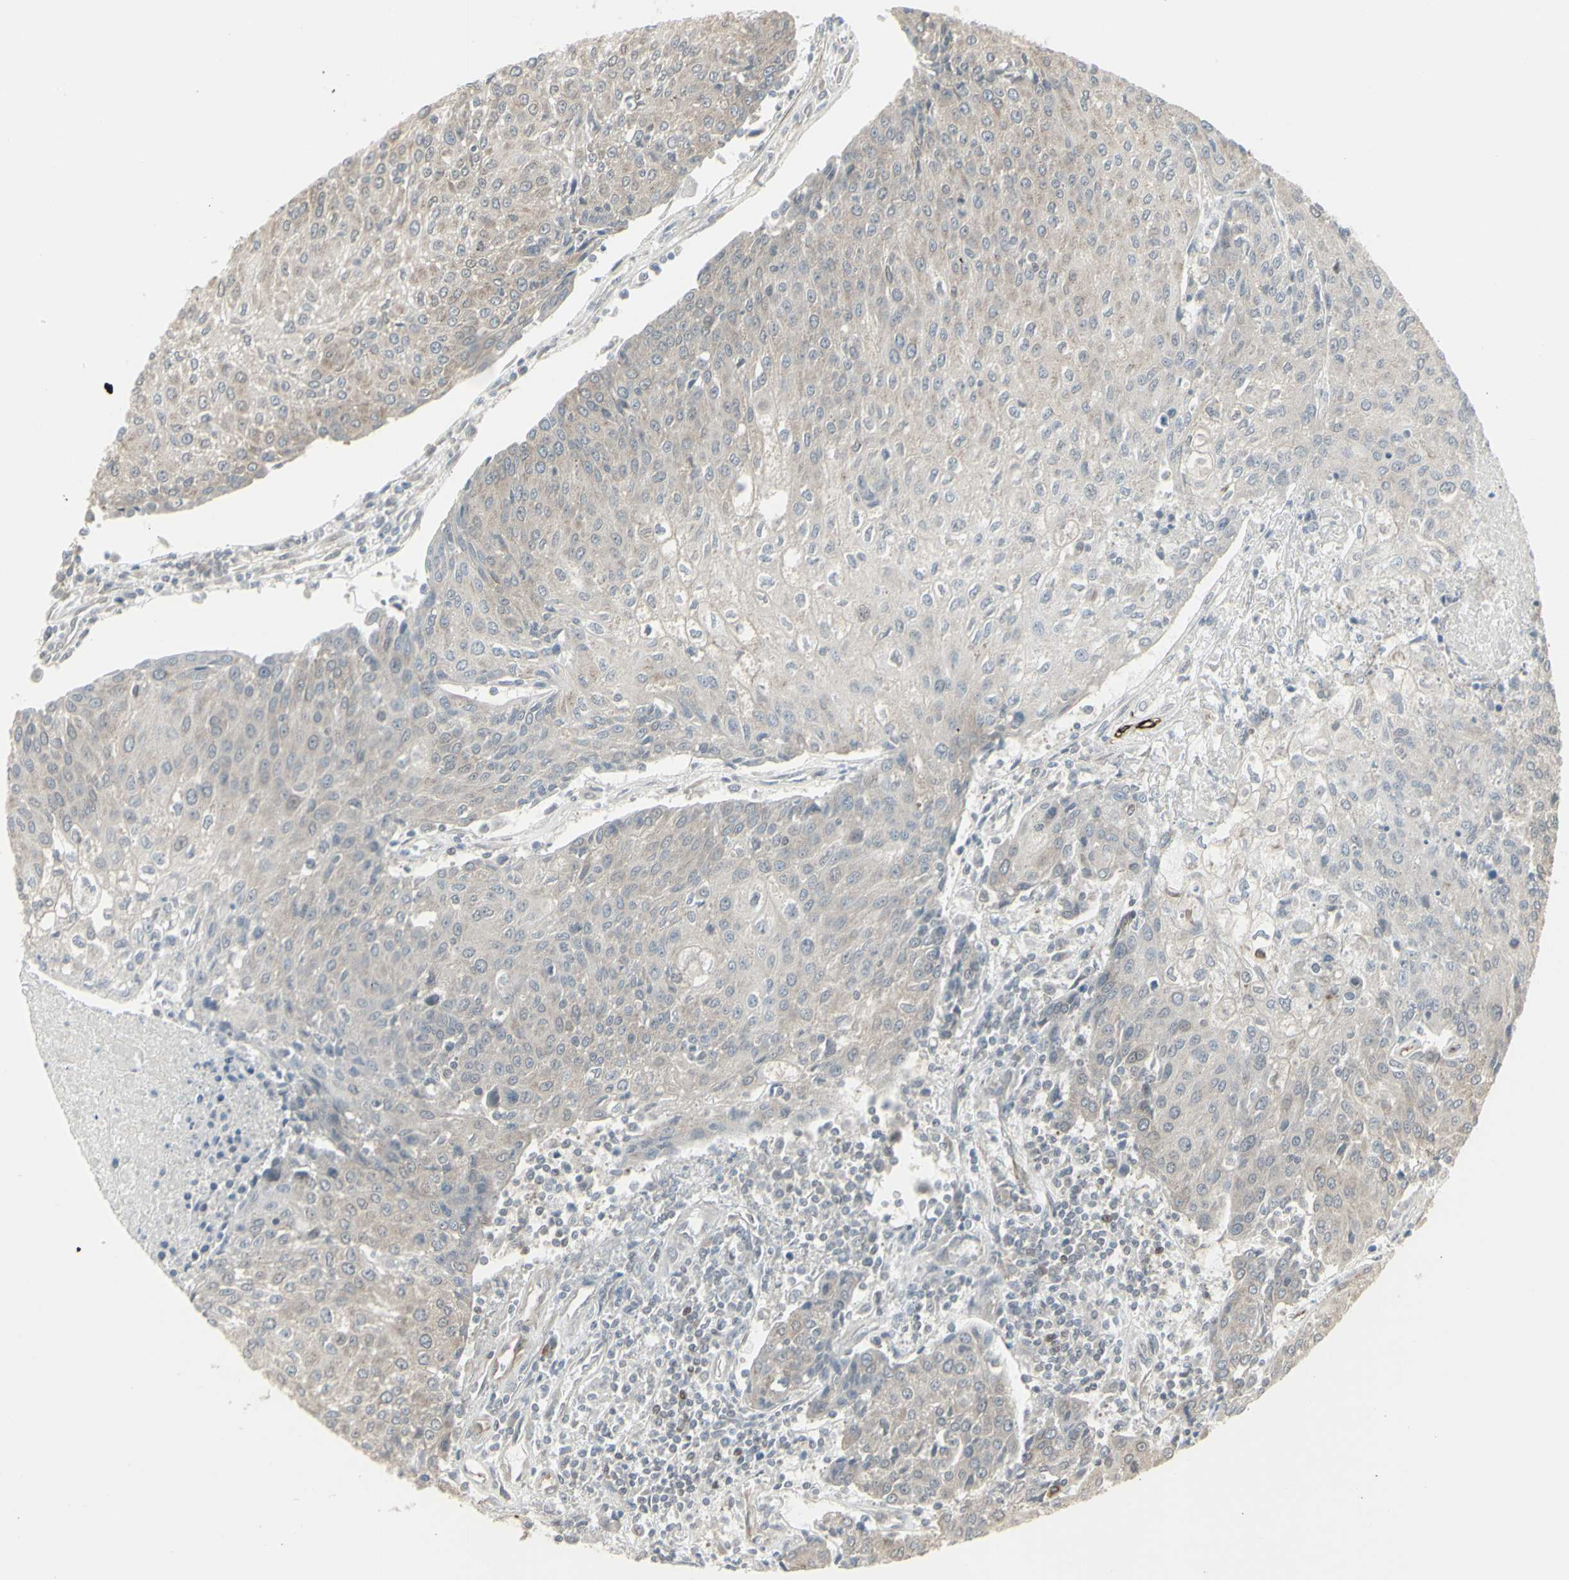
{"staining": {"intensity": "weak", "quantity": "<25%", "location": "cytoplasmic/membranous"}, "tissue": "urothelial cancer", "cell_type": "Tumor cells", "image_type": "cancer", "snomed": [{"axis": "morphology", "description": "Urothelial carcinoma, High grade"}, {"axis": "topography", "description": "Urinary bladder"}], "caption": "Tumor cells are negative for protein expression in human high-grade urothelial carcinoma. (Brightfield microscopy of DAB IHC at high magnification).", "gene": "DTX3L", "patient": {"sex": "female", "age": 85}}